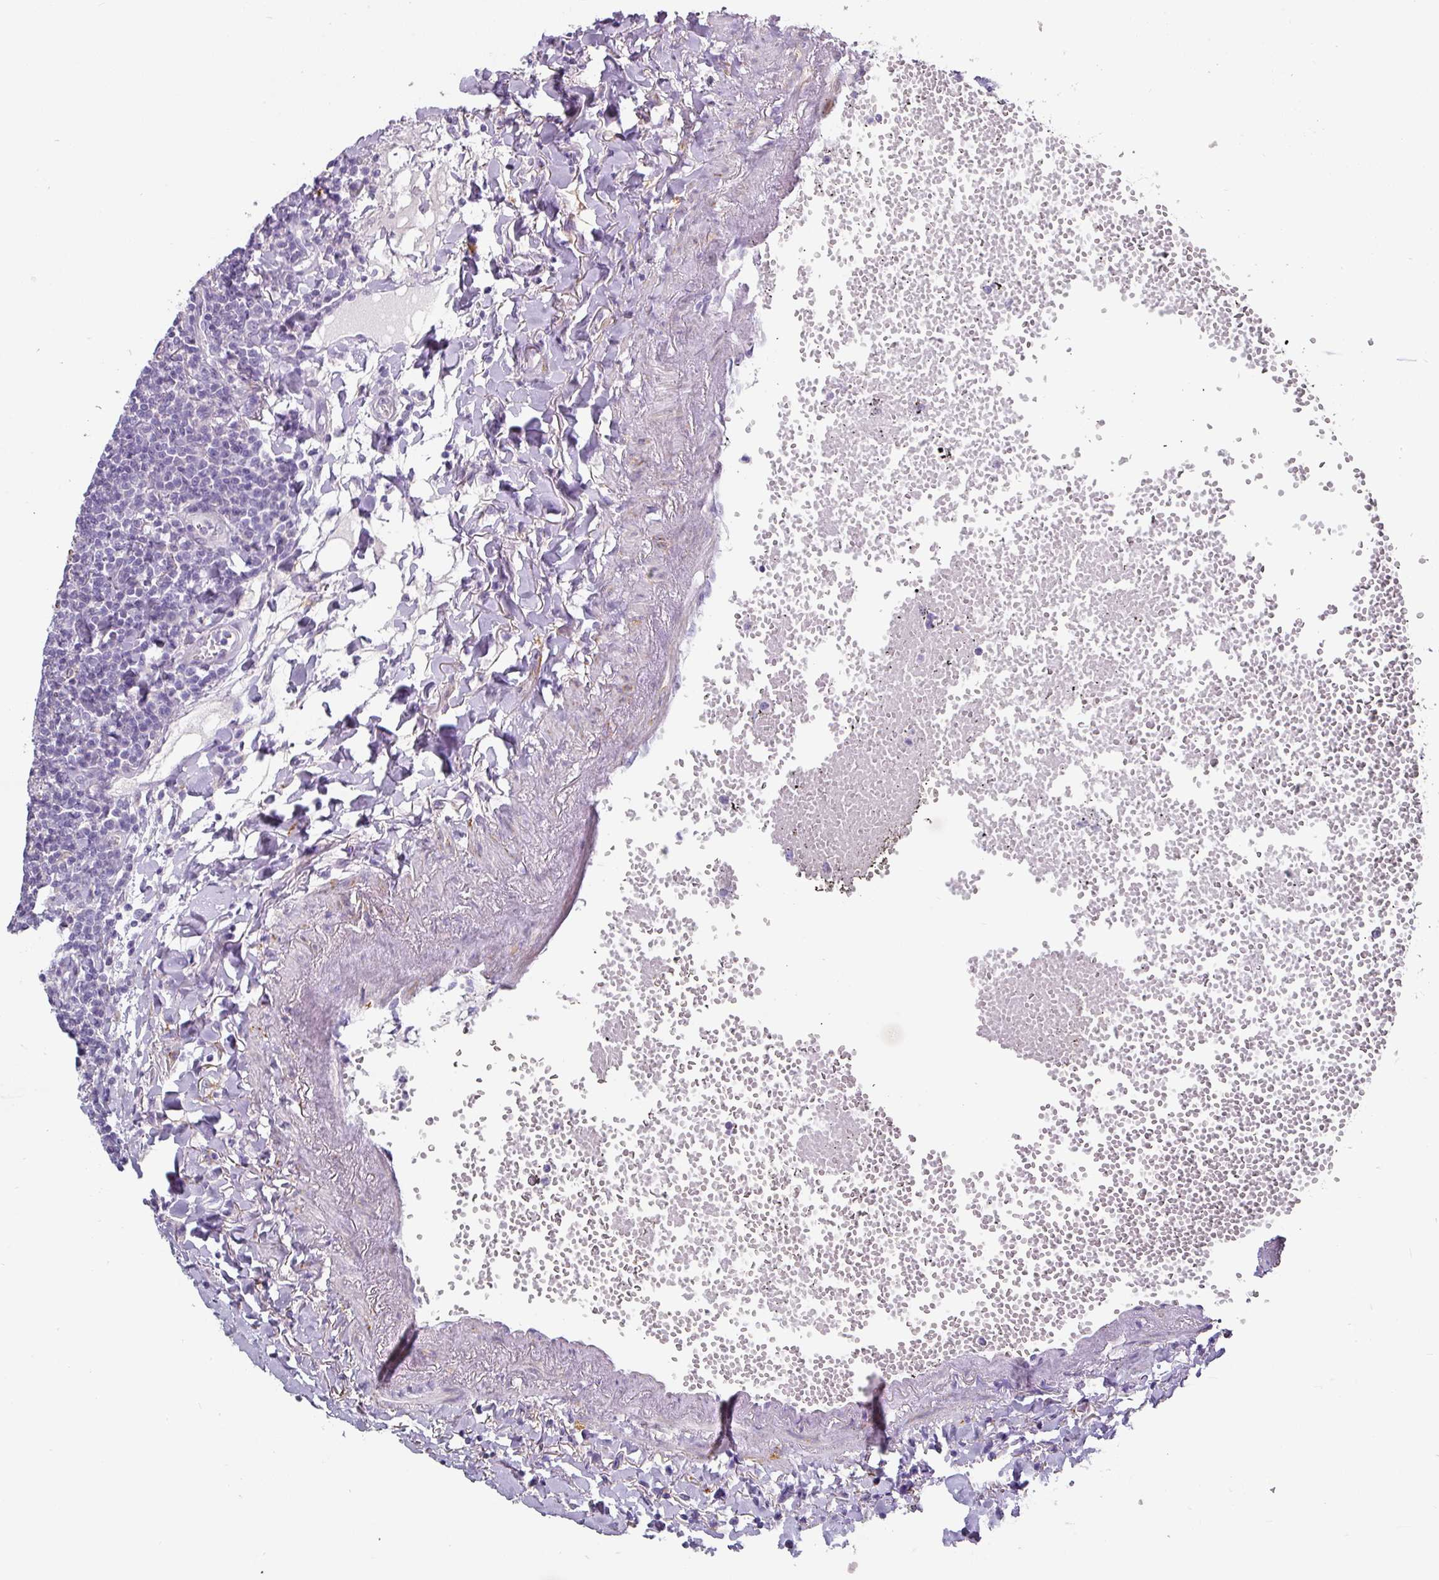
{"staining": {"intensity": "negative", "quantity": "none", "location": "none"}, "tissue": "lymphoma", "cell_type": "Tumor cells", "image_type": "cancer", "snomed": [{"axis": "morphology", "description": "Malignant lymphoma, non-Hodgkin's type, Low grade"}, {"axis": "topography", "description": "Lung"}], "caption": "Low-grade malignant lymphoma, non-Hodgkin's type was stained to show a protein in brown. There is no significant staining in tumor cells.", "gene": "ANKRD29", "patient": {"sex": "female", "age": 71}}